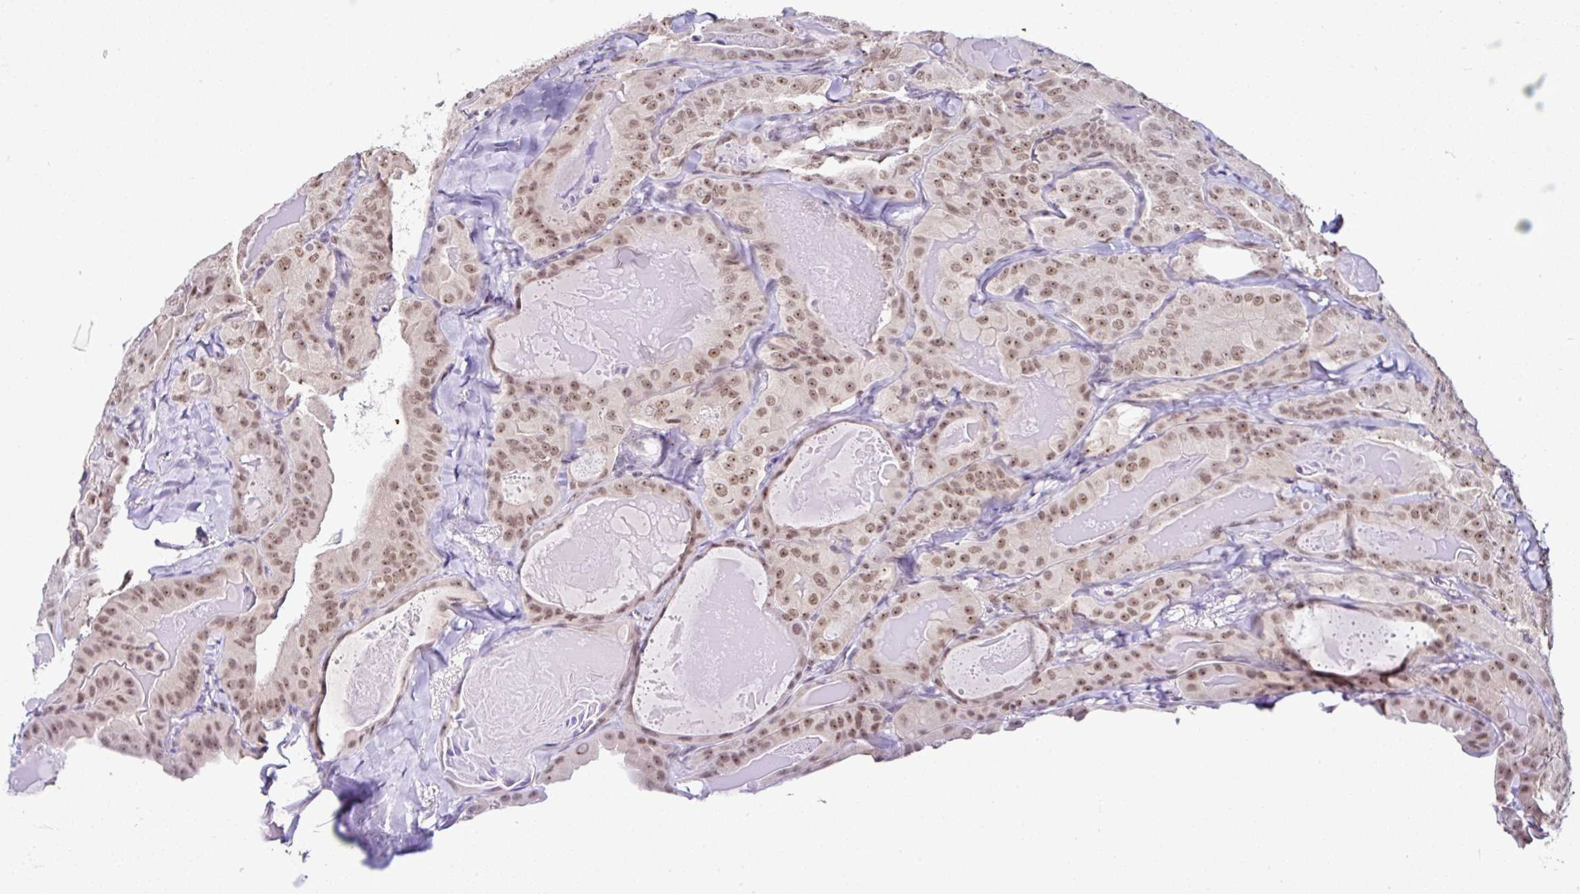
{"staining": {"intensity": "moderate", "quantity": ">75%", "location": "nuclear"}, "tissue": "thyroid cancer", "cell_type": "Tumor cells", "image_type": "cancer", "snomed": [{"axis": "morphology", "description": "Papillary adenocarcinoma, NOS"}, {"axis": "topography", "description": "Thyroid gland"}], "caption": "Moderate nuclear positivity is identified in about >75% of tumor cells in thyroid cancer.", "gene": "PTPN2", "patient": {"sex": "female", "age": 68}}